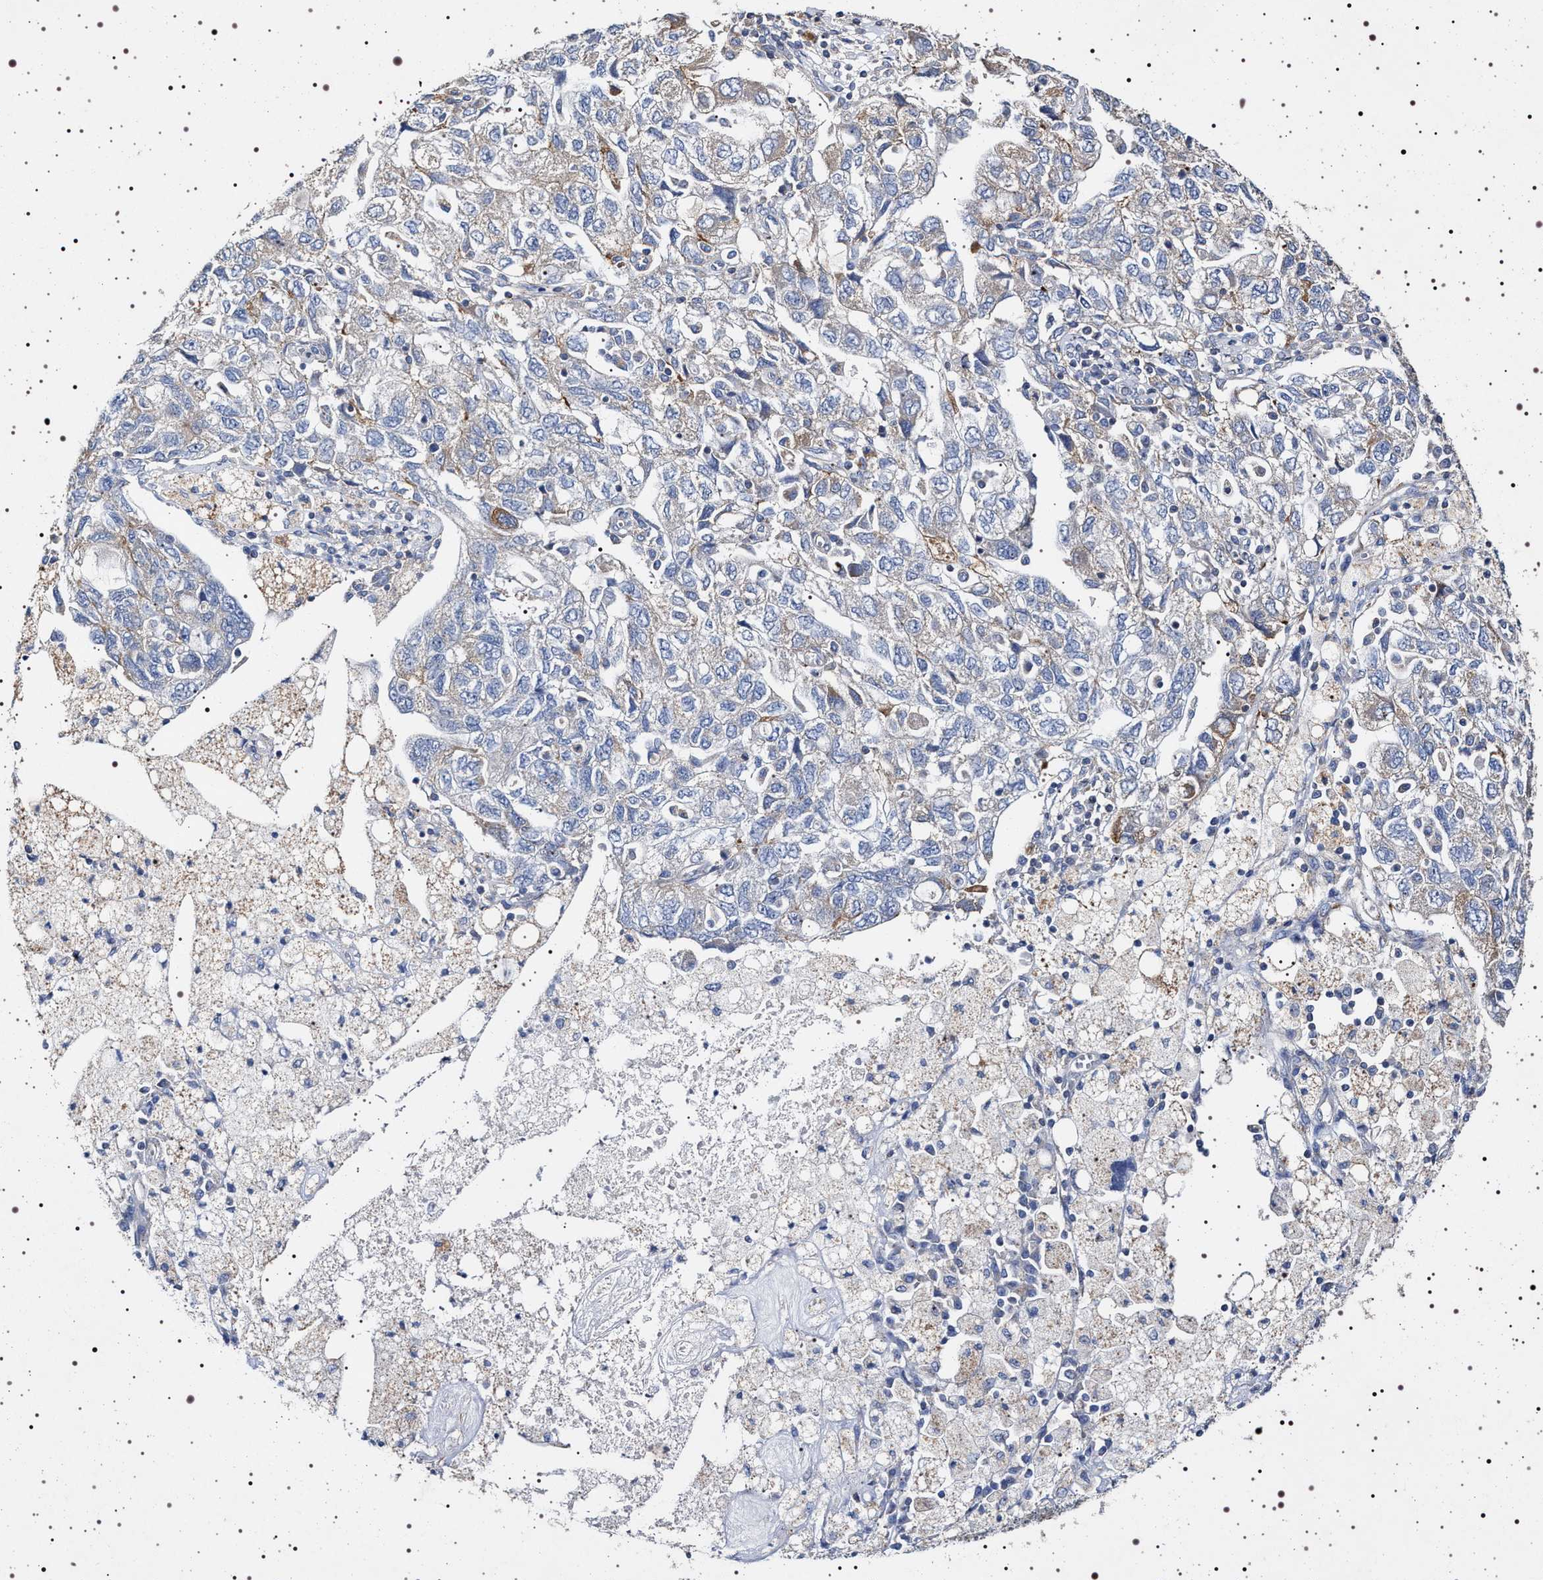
{"staining": {"intensity": "negative", "quantity": "none", "location": "none"}, "tissue": "ovarian cancer", "cell_type": "Tumor cells", "image_type": "cancer", "snomed": [{"axis": "morphology", "description": "Carcinoma, NOS"}, {"axis": "morphology", "description": "Cystadenocarcinoma, serous, NOS"}, {"axis": "topography", "description": "Ovary"}], "caption": "DAB immunohistochemical staining of human ovarian serous cystadenocarcinoma reveals no significant positivity in tumor cells.", "gene": "NAALADL2", "patient": {"sex": "female", "age": 69}}